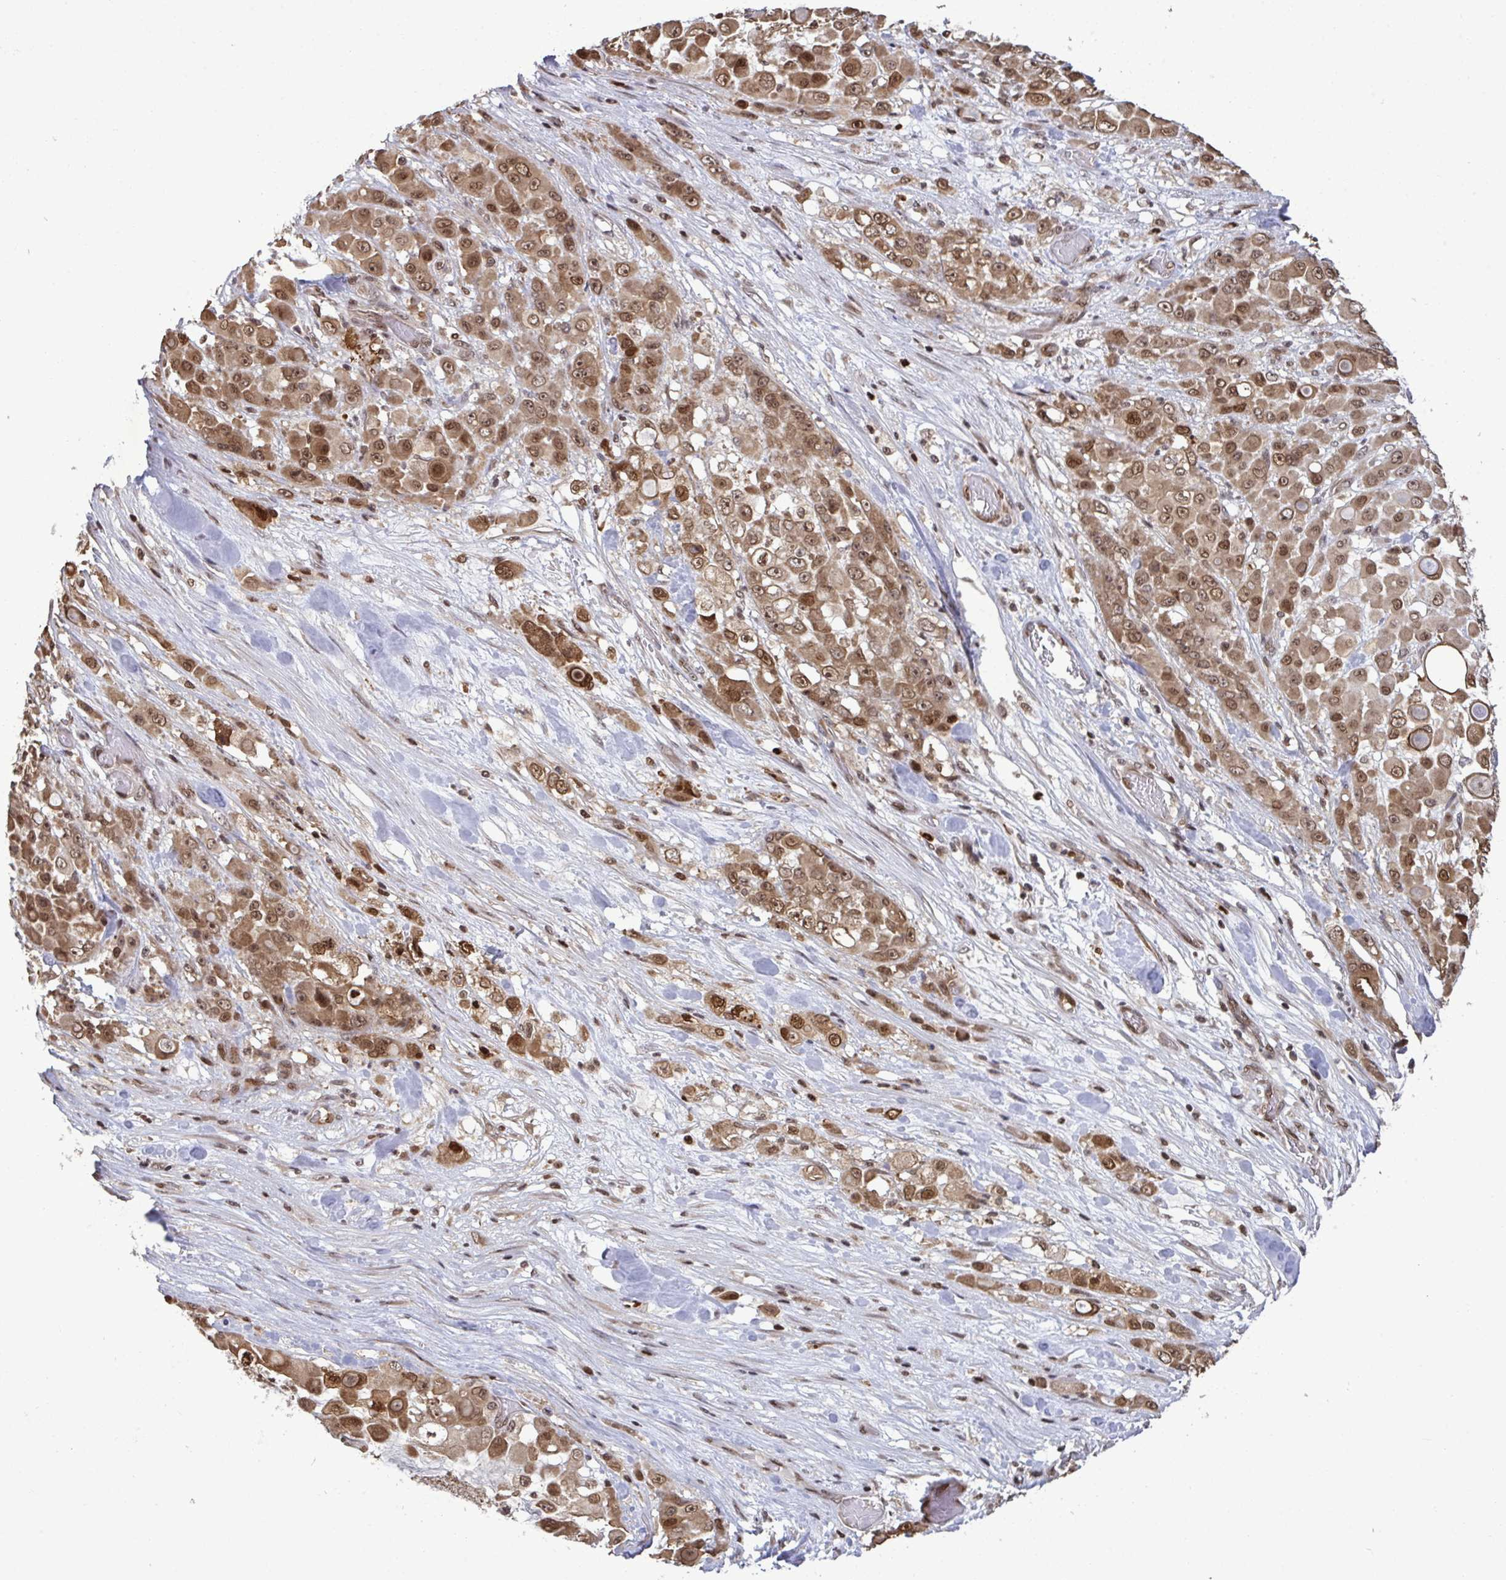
{"staining": {"intensity": "moderate", "quantity": "25%-75%", "location": "nuclear"}, "tissue": "stomach cancer", "cell_type": "Tumor cells", "image_type": "cancer", "snomed": [{"axis": "morphology", "description": "Adenocarcinoma, NOS"}, {"axis": "topography", "description": "Stomach"}], "caption": "Protein expression analysis of adenocarcinoma (stomach) demonstrates moderate nuclear expression in approximately 25%-75% of tumor cells.", "gene": "UXT", "patient": {"sex": "female", "age": 76}}